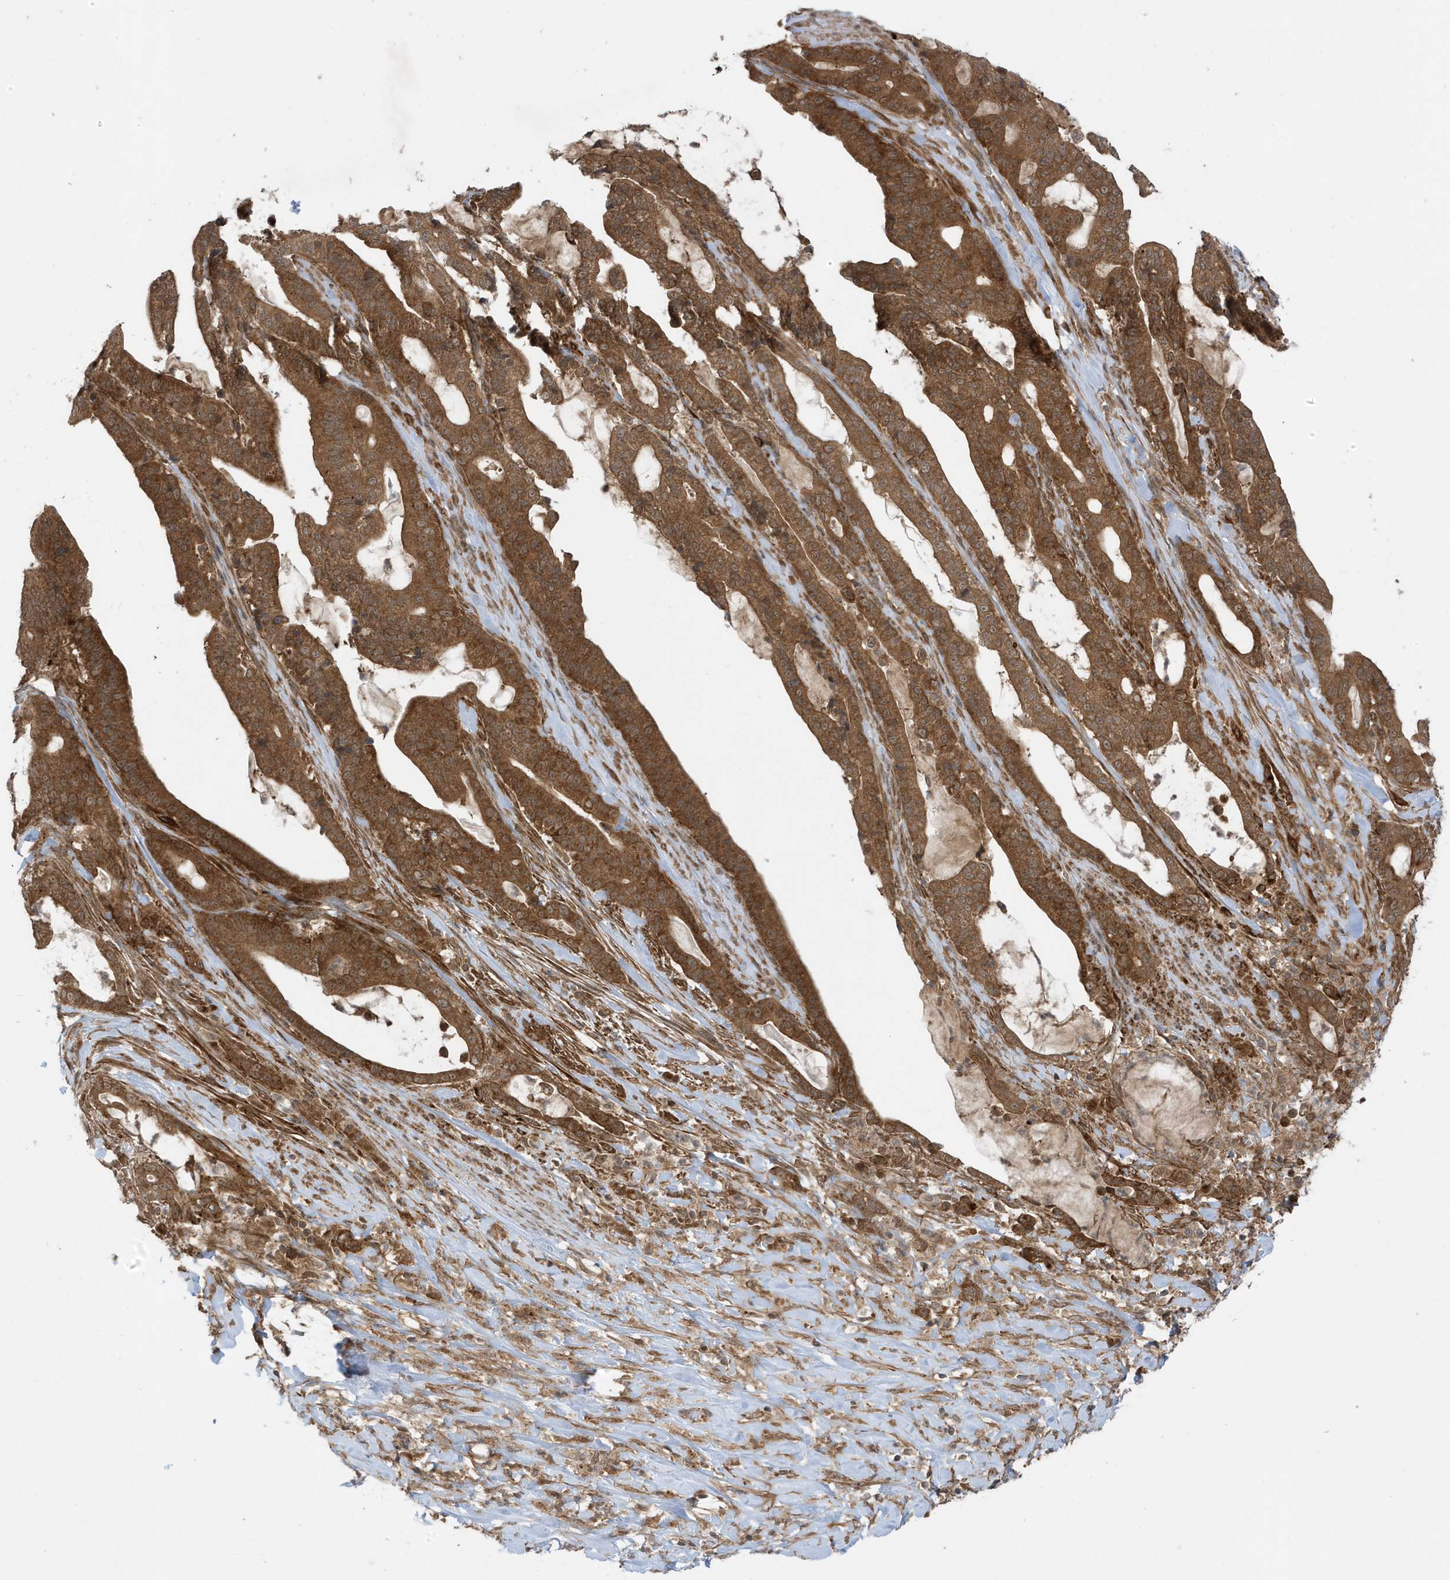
{"staining": {"intensity": "strong", "quantity": ">75%", "location": "cytoplasmic/membranous"}, "tissue": "pancreatic cancer", "cell_type": "Tumor cells", "image_type": "cancer", "snomed": [{"axis": "morphology", "description": "Adenocarcinoma, NOS"}, {"axis": "topography", "description": "Pancreas"}], "caption": "Human pancreatic cancer (adenocarcinoma) stained with a brown dye displays strong cytoplasmic/membranous positive expression in about >75% of tumor cells.", "gene": "DHX36", "patient": {"sex": "male", "age": 63}}